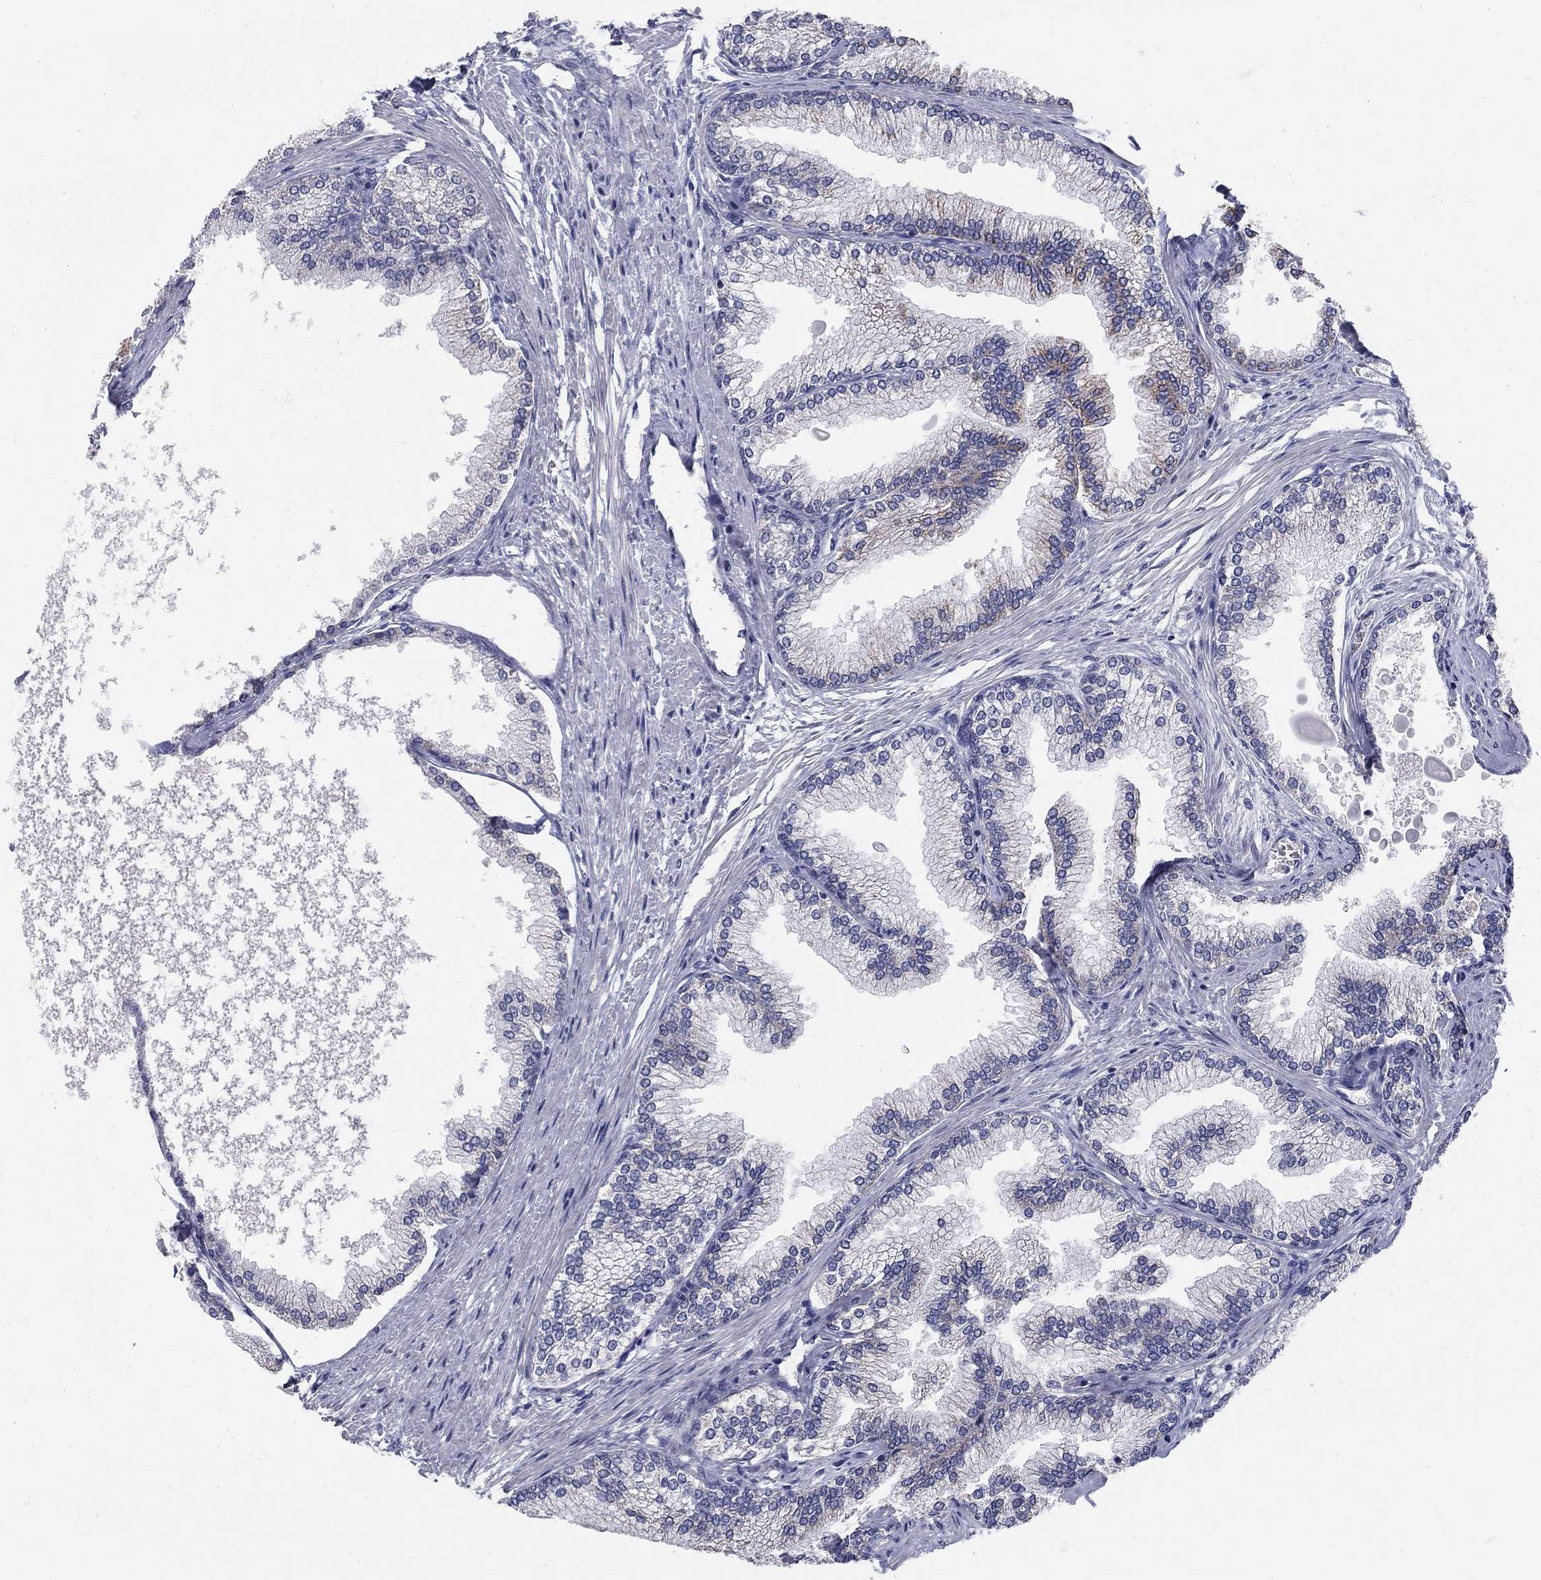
{"staining": {"intensity": "moderate", "quantity": "<25%", "location": "nuclear"}, "tissue": "prostate", "cell_type": "Glandular cells", "image_type": "normal", "snomed": [{"axis": "morphology", "description": "Normal tissue, NOS"}, {"axis": "topography", "description": "Prostate"}], "caption": "Unremarkable prostate was stained to show a protein in brown. There is low levels of moderate nuclear expression in approximately <25% of glandular cells.", "gene": "GCFC2", "patient": {"sex": "male", "age": 72}}